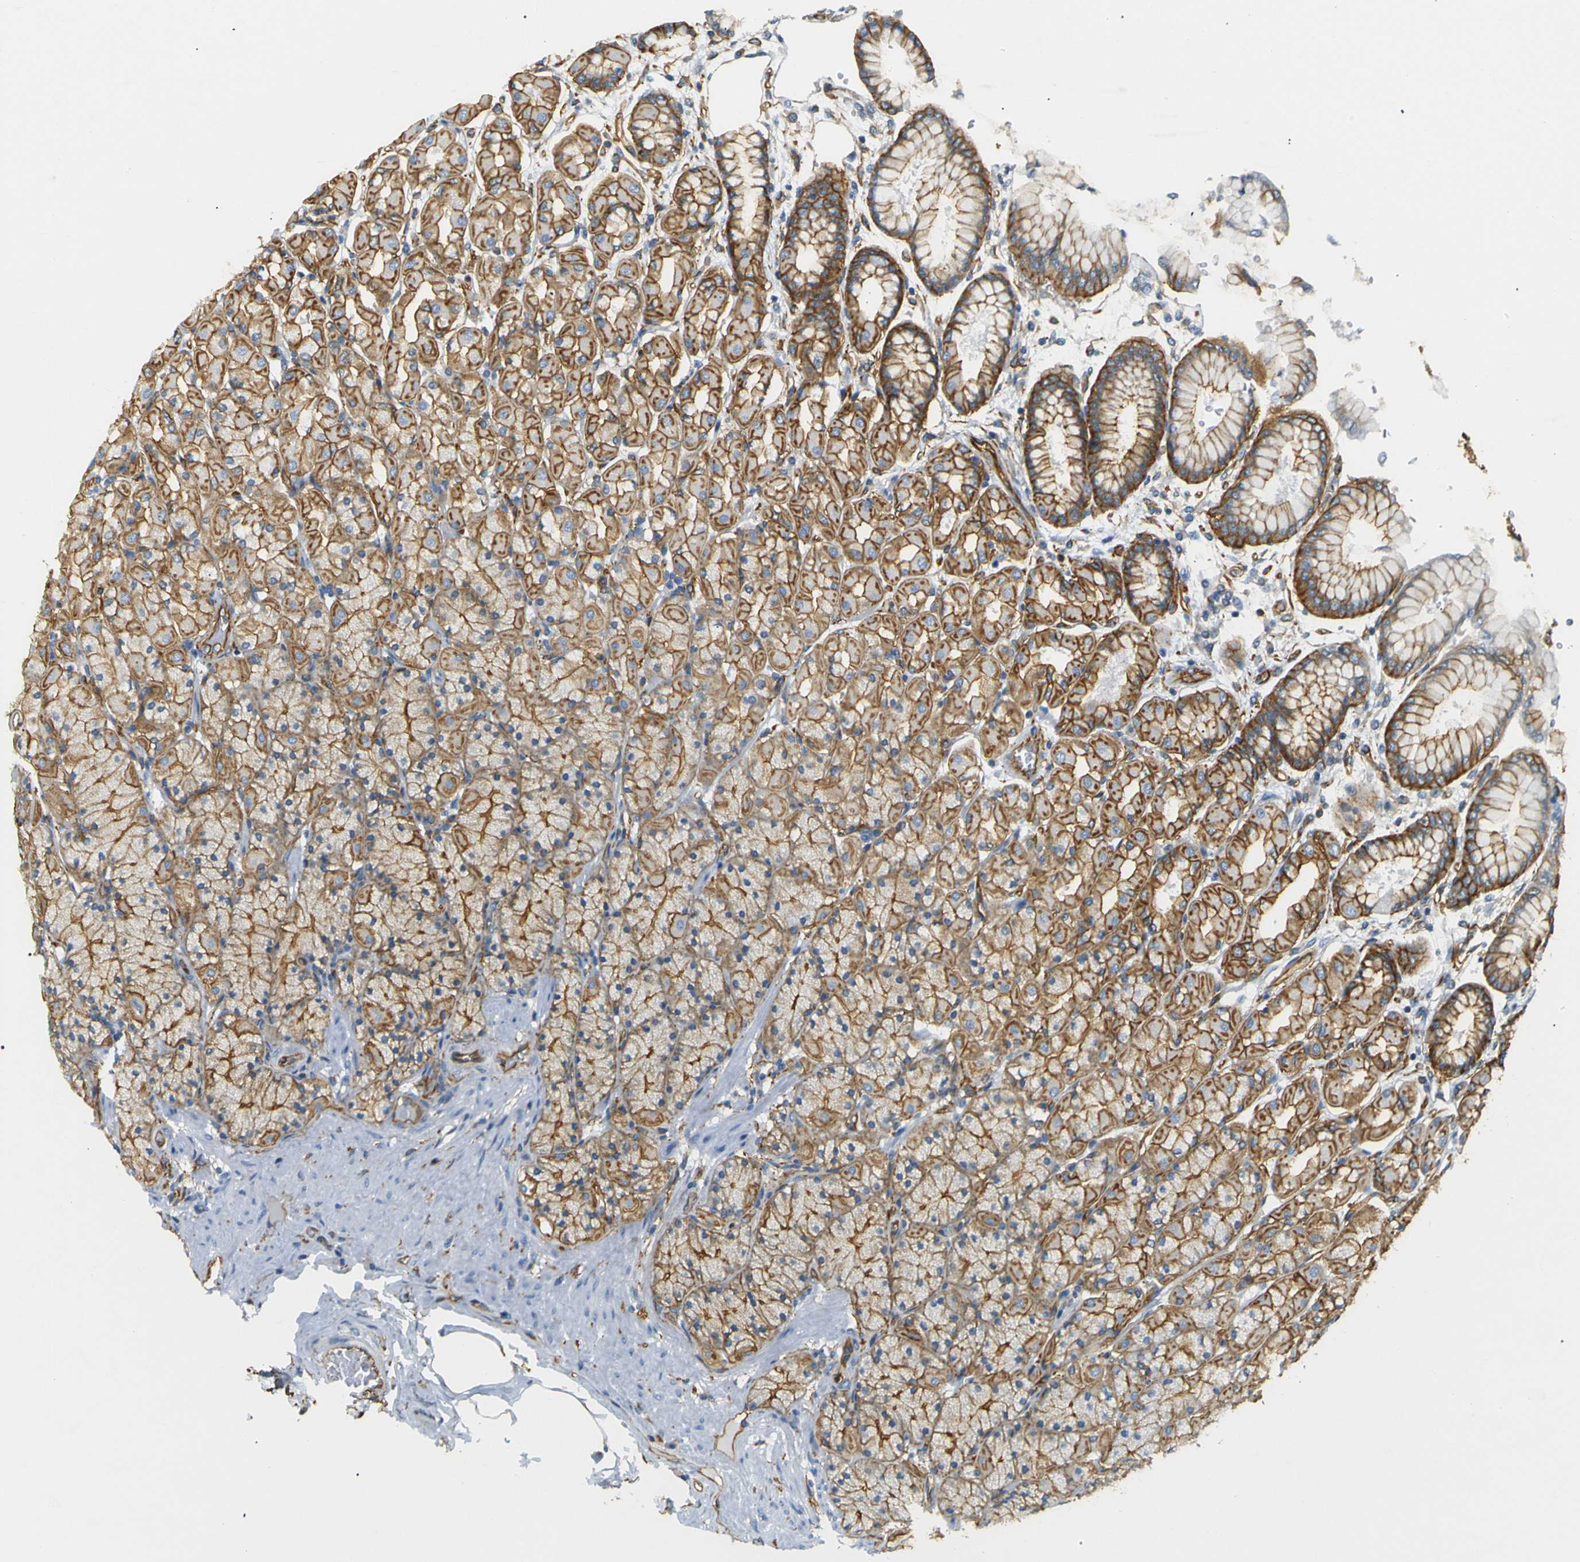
{"staining": {"intensity": "moderate", "quantity": ">75%", "location": "cytoplasmic/membranous"}, "tissue": "stomach", "cell_type": "Glandular cells", "image_type": "normal", "snomed": [{"axis": "morphology", "description": "Normal tissue, NOS"}, {"axis": "topography", "description": "Stomach, upper"}], "caption": "DAB immunohistochemical staining of benign human stomach demonstrates moderate cytoplasmic/membranous protein expression in approximately >75% of glandular cells.", "gene": "SPTBN1", "patient": {"sex": "female", "age": 56}}